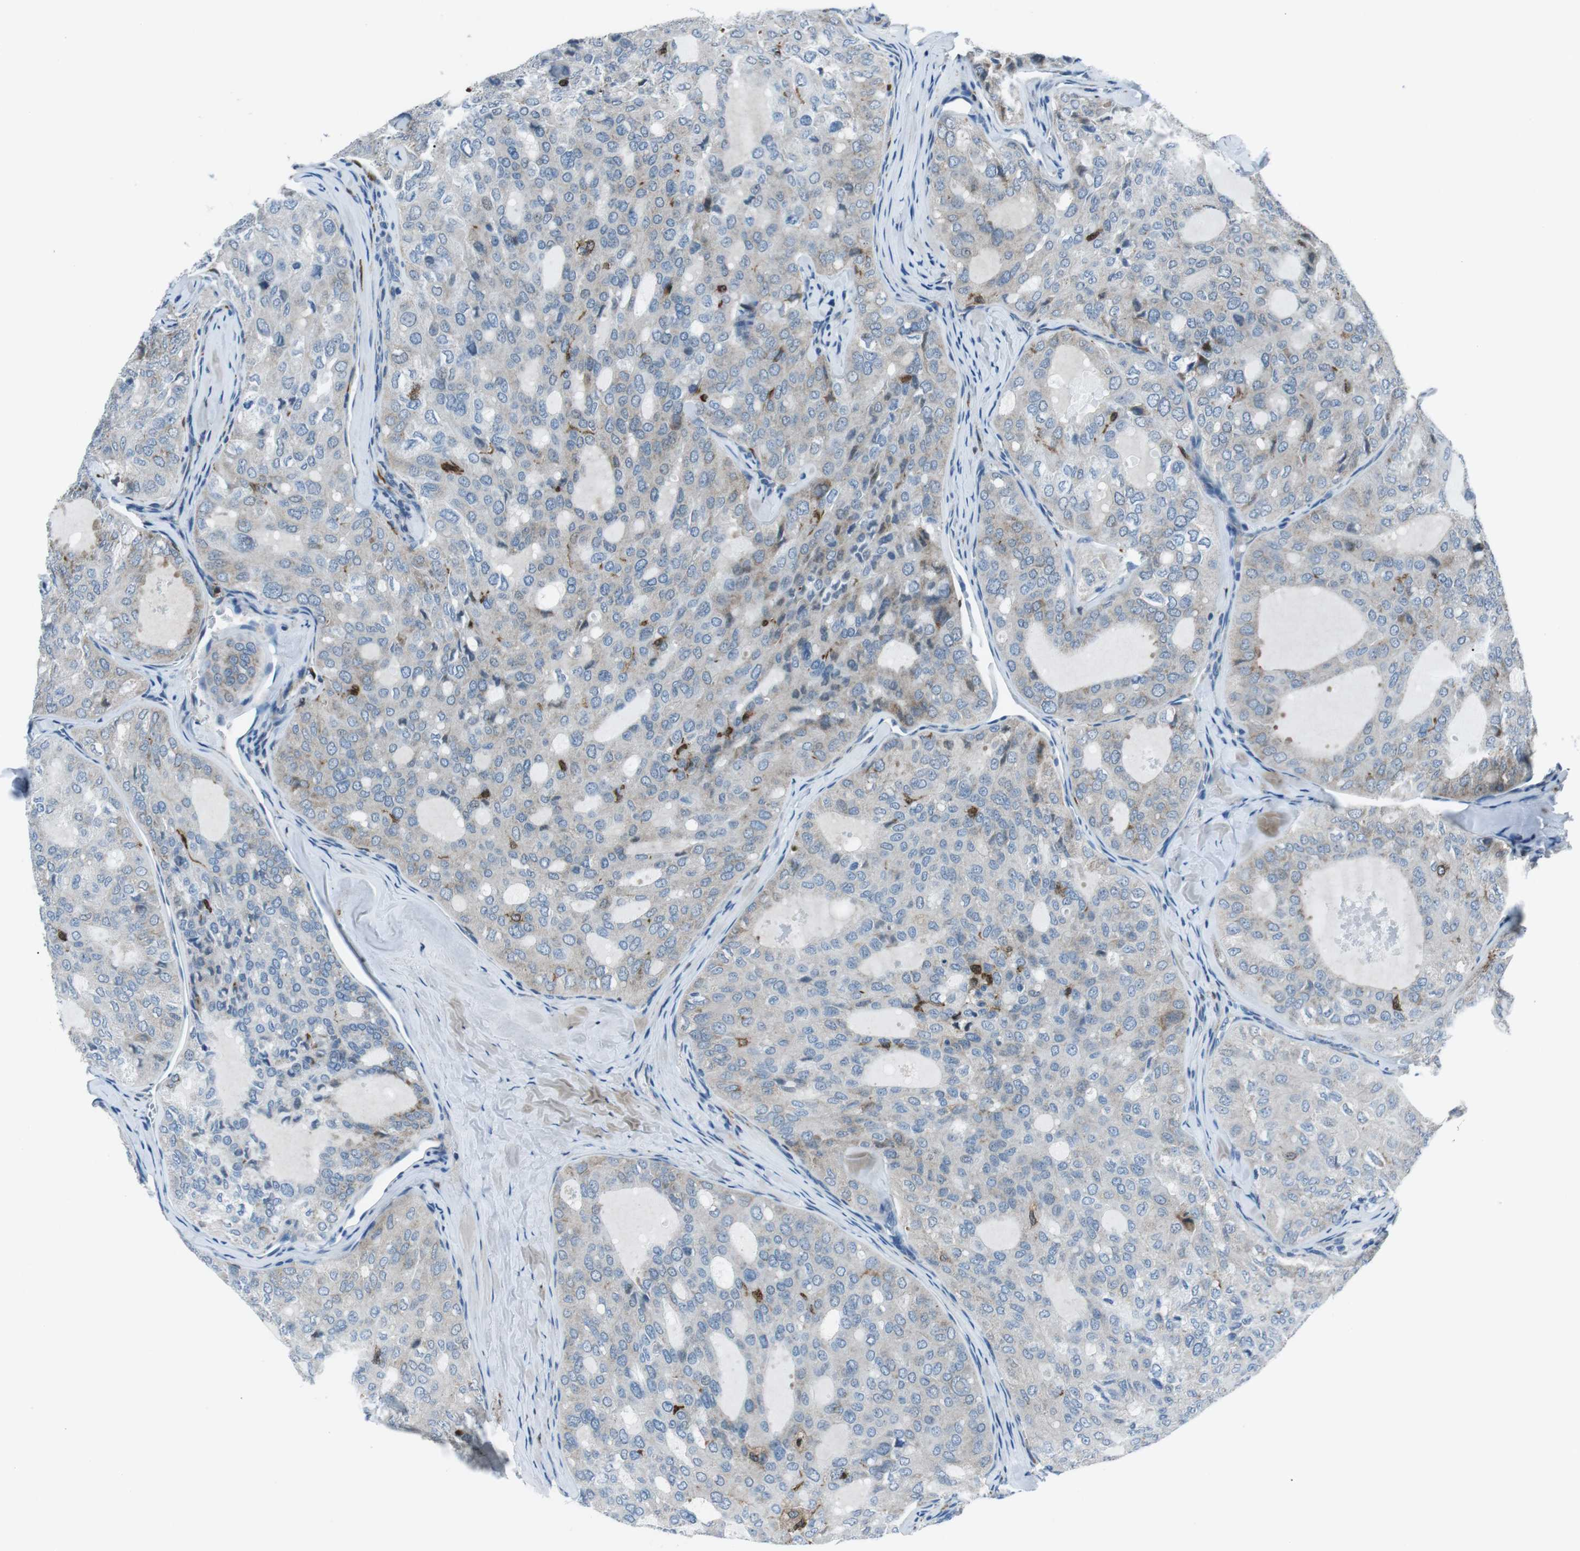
{"staining": {"intensity": "weak", "quantity": "<25%", "location": "cytoplasmic/membranous"}, "tissue": "thyroid cancer", "cell_type": "Tumor cells", "image_type": "cancer", "snomed": [{"axis": "morphology", "description": "Follicular adenoma carcinoma, NOS"}, {"axis": "topography", "description": "Thyroid gland"}], "caption": "This is an IHC micrograph of human follicular adenoma carcinoma (thyroid). There is no staining in tumor cells.", "gene": "BLNK", "patient": {"sex": "male", "age": 75}}